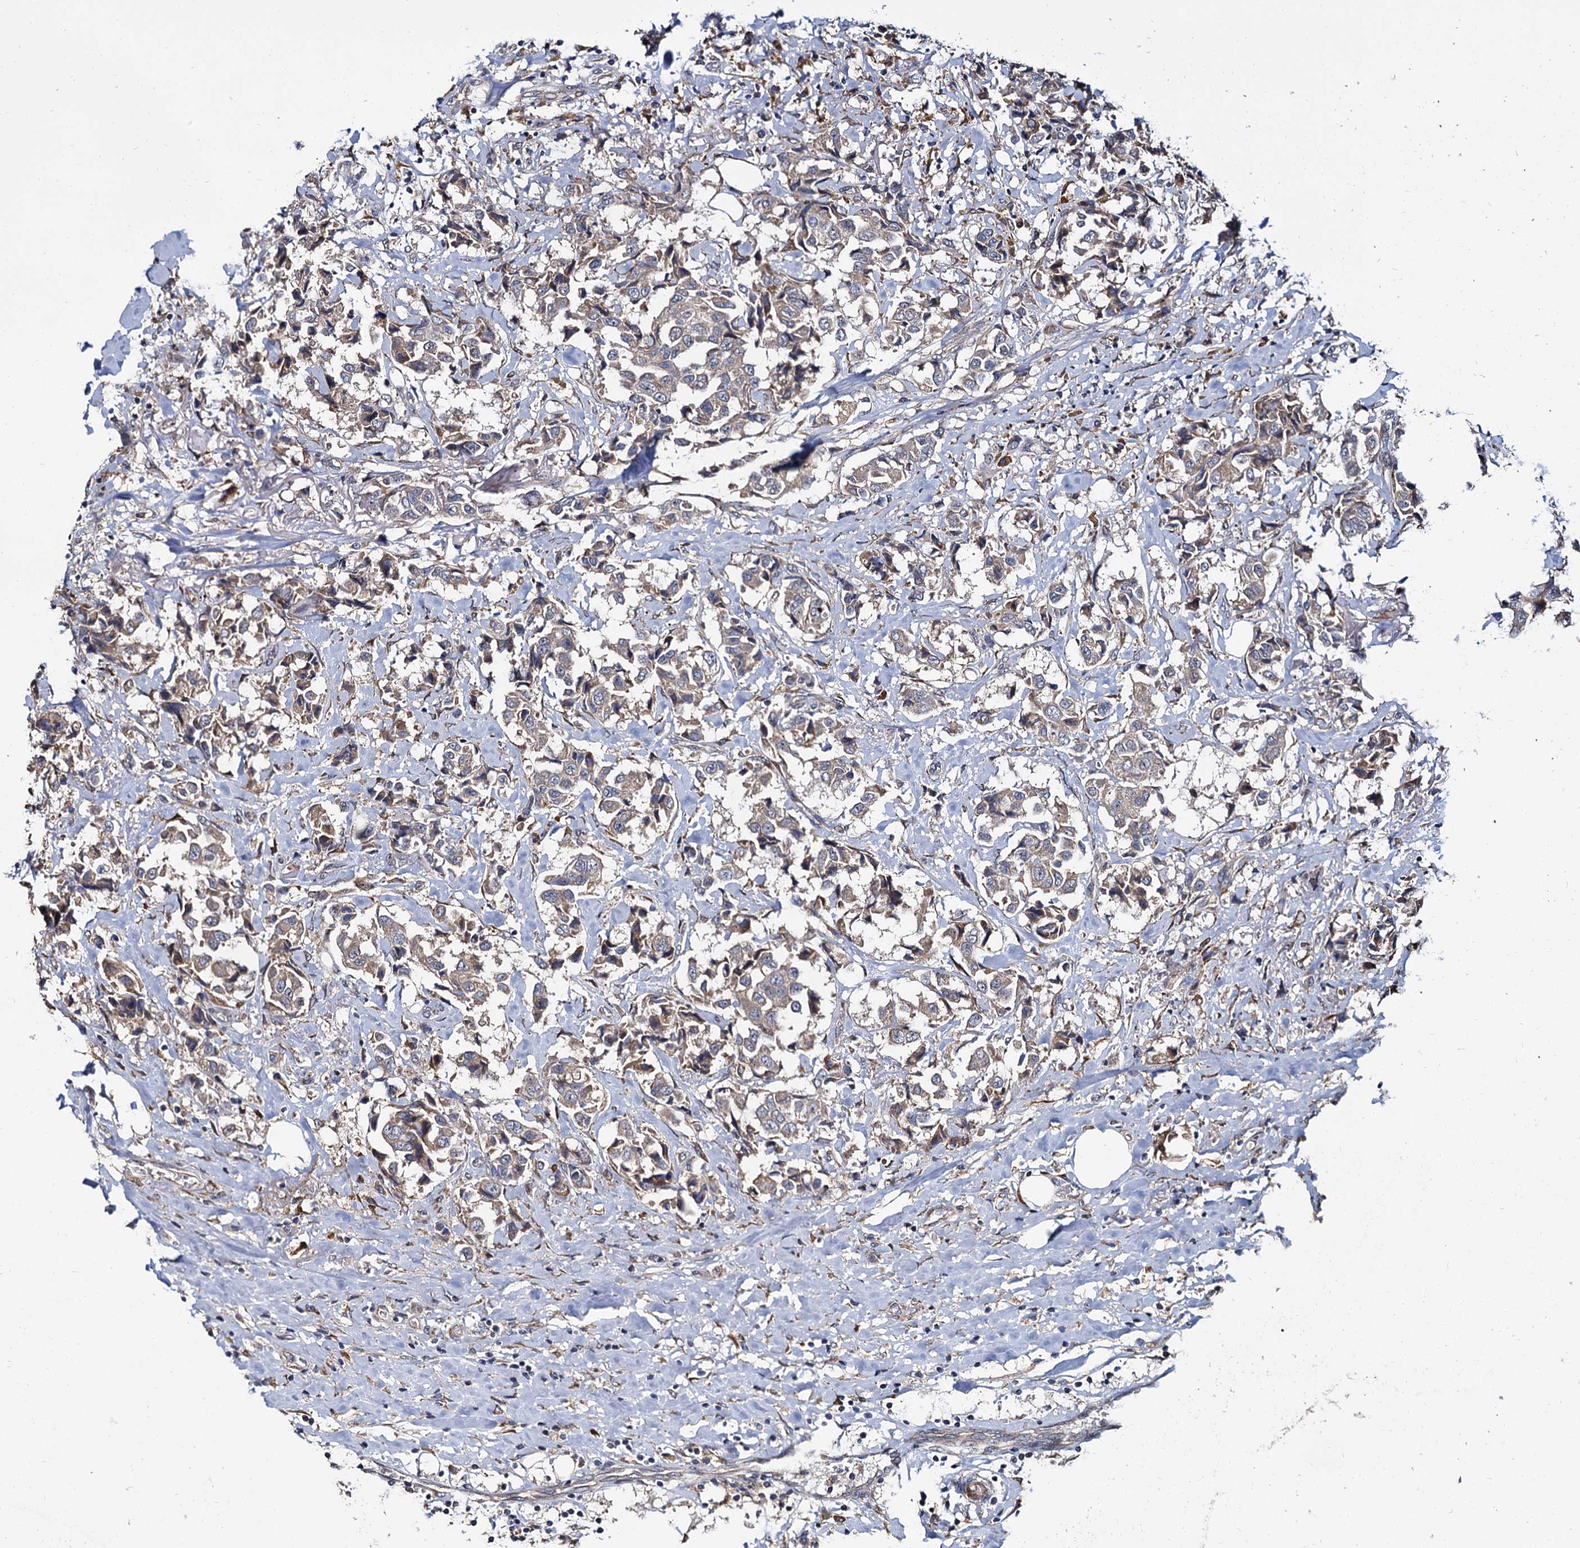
{"staining": {"intensity": "negative", "quantity": "none", "location": "none"}, "tissue": "breast cancer", "cell_type": "Tumor cells", "image_type": "cancer", "snomed": [{"axis": "morphology", "description": "Duct carcinoma"}, {"axis": "topography", "description": "Breast"}], "caption": "Tumor cells show no significant protein expression in breast cancer. (Stains: DAB (3,3'-diaminobenzidine) immunohistochemistry with hematoxylin counter stain, Microscopy: brightfield microscopy at high magnification).", "gene": "WWC3", "patient": {"sex": "female", "age": 80}}